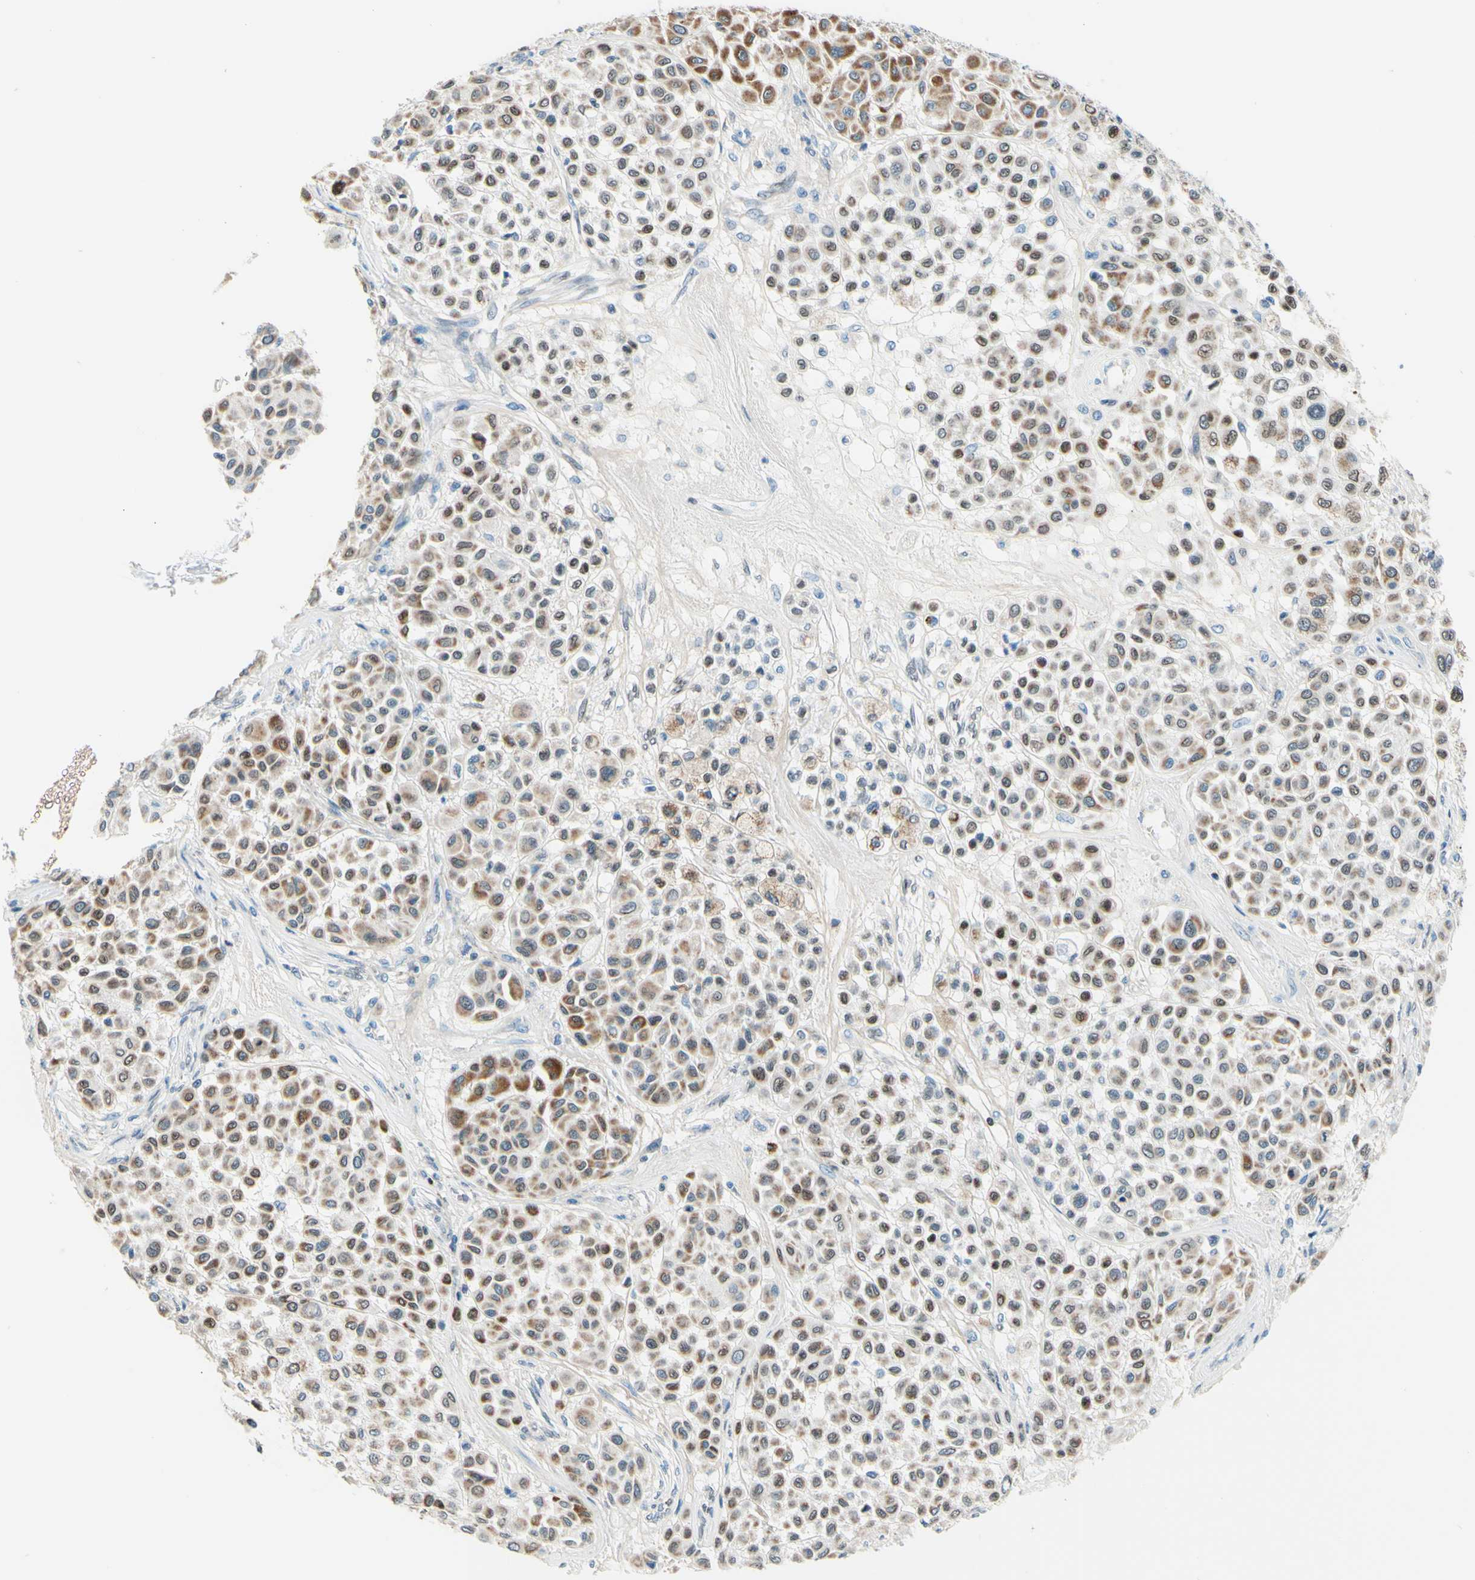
{"staining": {"intensity": "moderate", "quantity": ">75%", "location": "cytoplasmic/membranous,nuclear"}, "tissue": "melanoma", "cell_type": "Tumor cells", "image_type": "cancer", "snomed": [{"axis": "morphology", "description": "Malignant melanoma, Metastatic site"}, {"axis": "topography", "description": "Soft tissue"}], "caption": "A medium amount of moderate cytoplasmic/membranous and nuclear staining is present in about >75% of tumor cells in melanoma tissue.", "gene": "CBX7", "patient": {"sex": "male", "age": 41}}